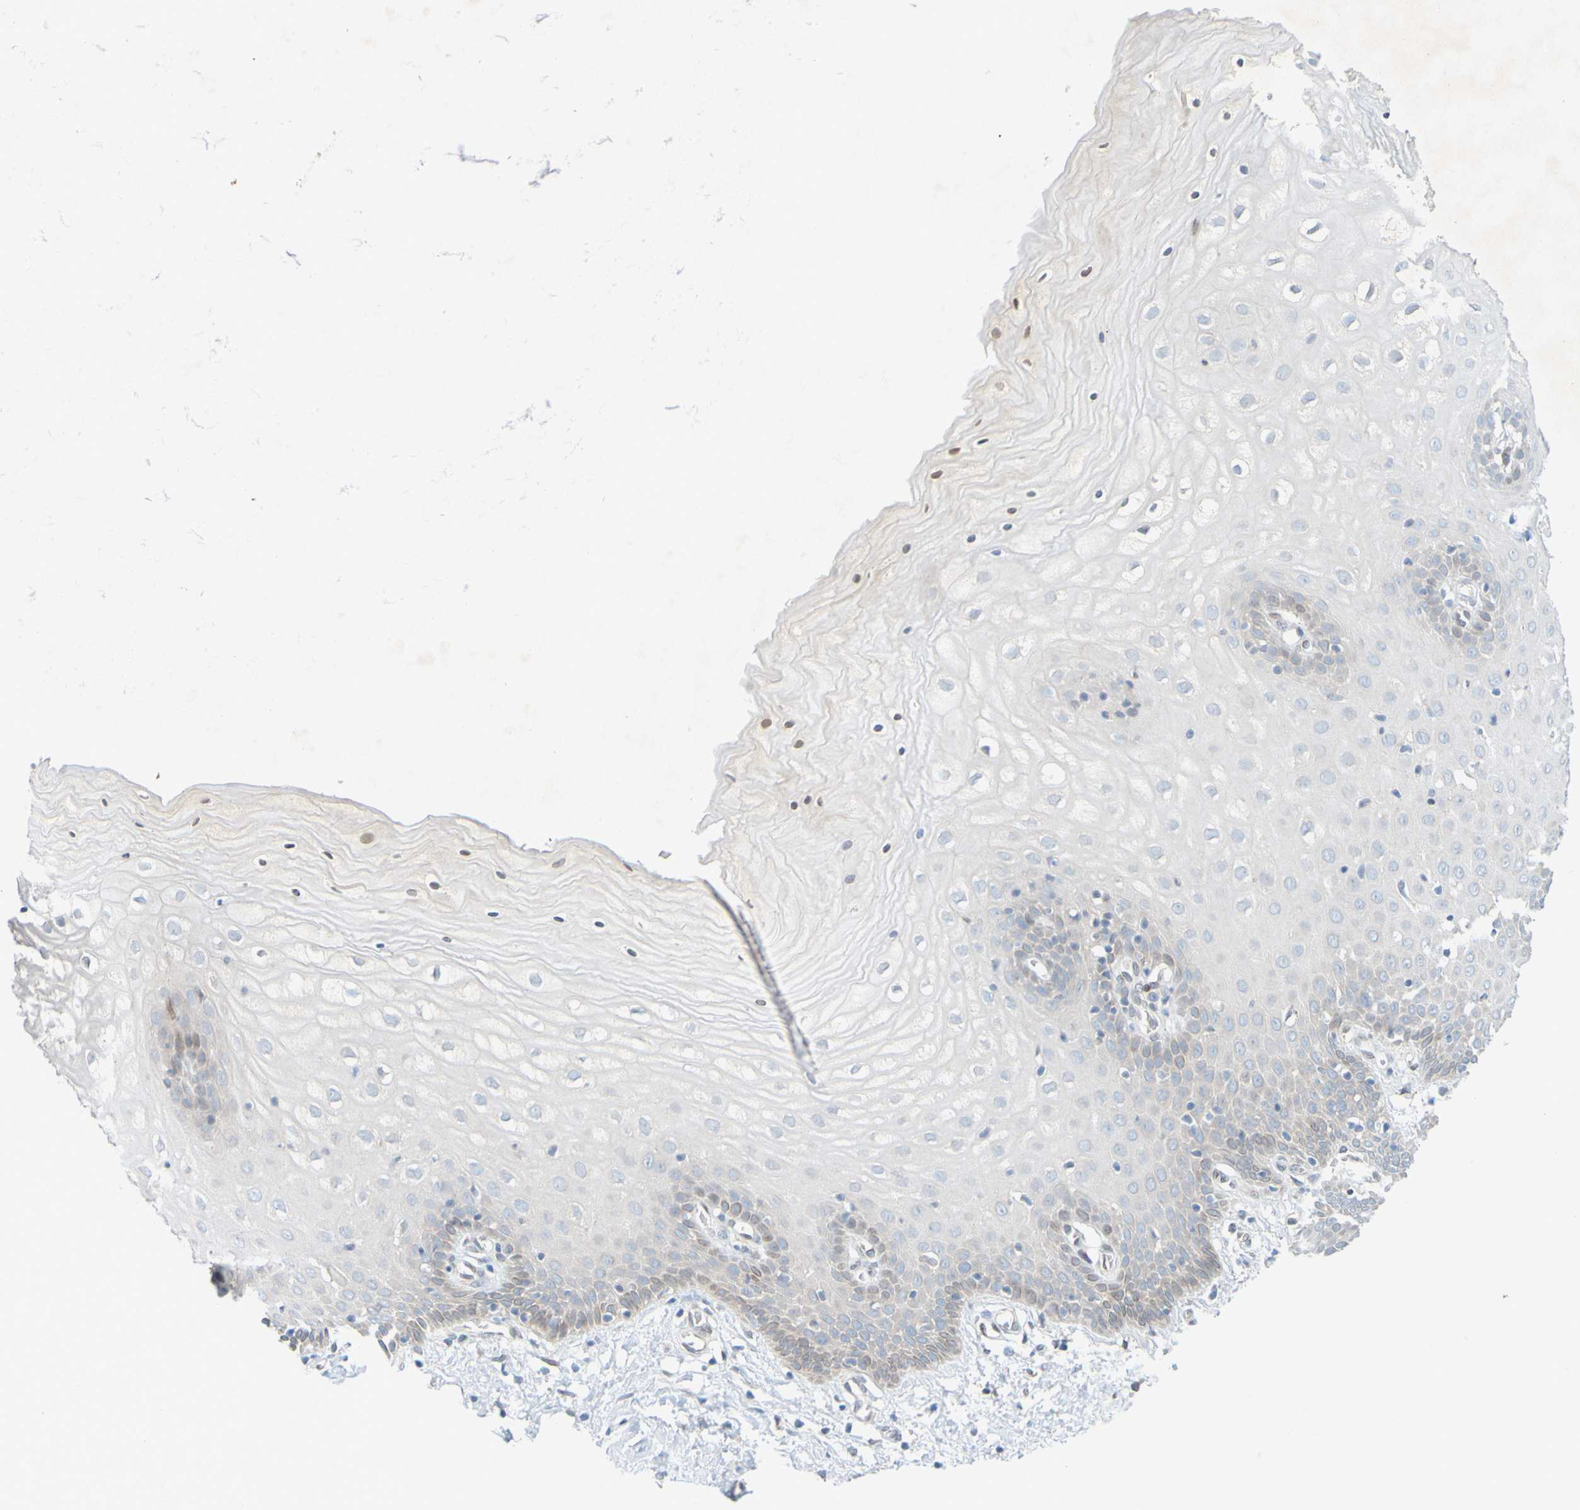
{"staining": {"intensity": "weak", "quantity": ">75%", "location": "cytoplasmic/membranous"}, "tissue": "cervix", "cell_type": "Glandular cells", "image_type": "normal", "snomed": [{"axis": "morphology", "description": "Normal tissue, NOS"}, {"axis": "topography", "description": "Cervix"}], "caption": "A photomicrograph showing weak cytoplasmic/membranous expression in about >75% of glandular cells in unremarkable cervix, as visualized by brown immunohistochemical staining.", "gene": "MAG", "patient": {"sex": "female", "age": 55}}